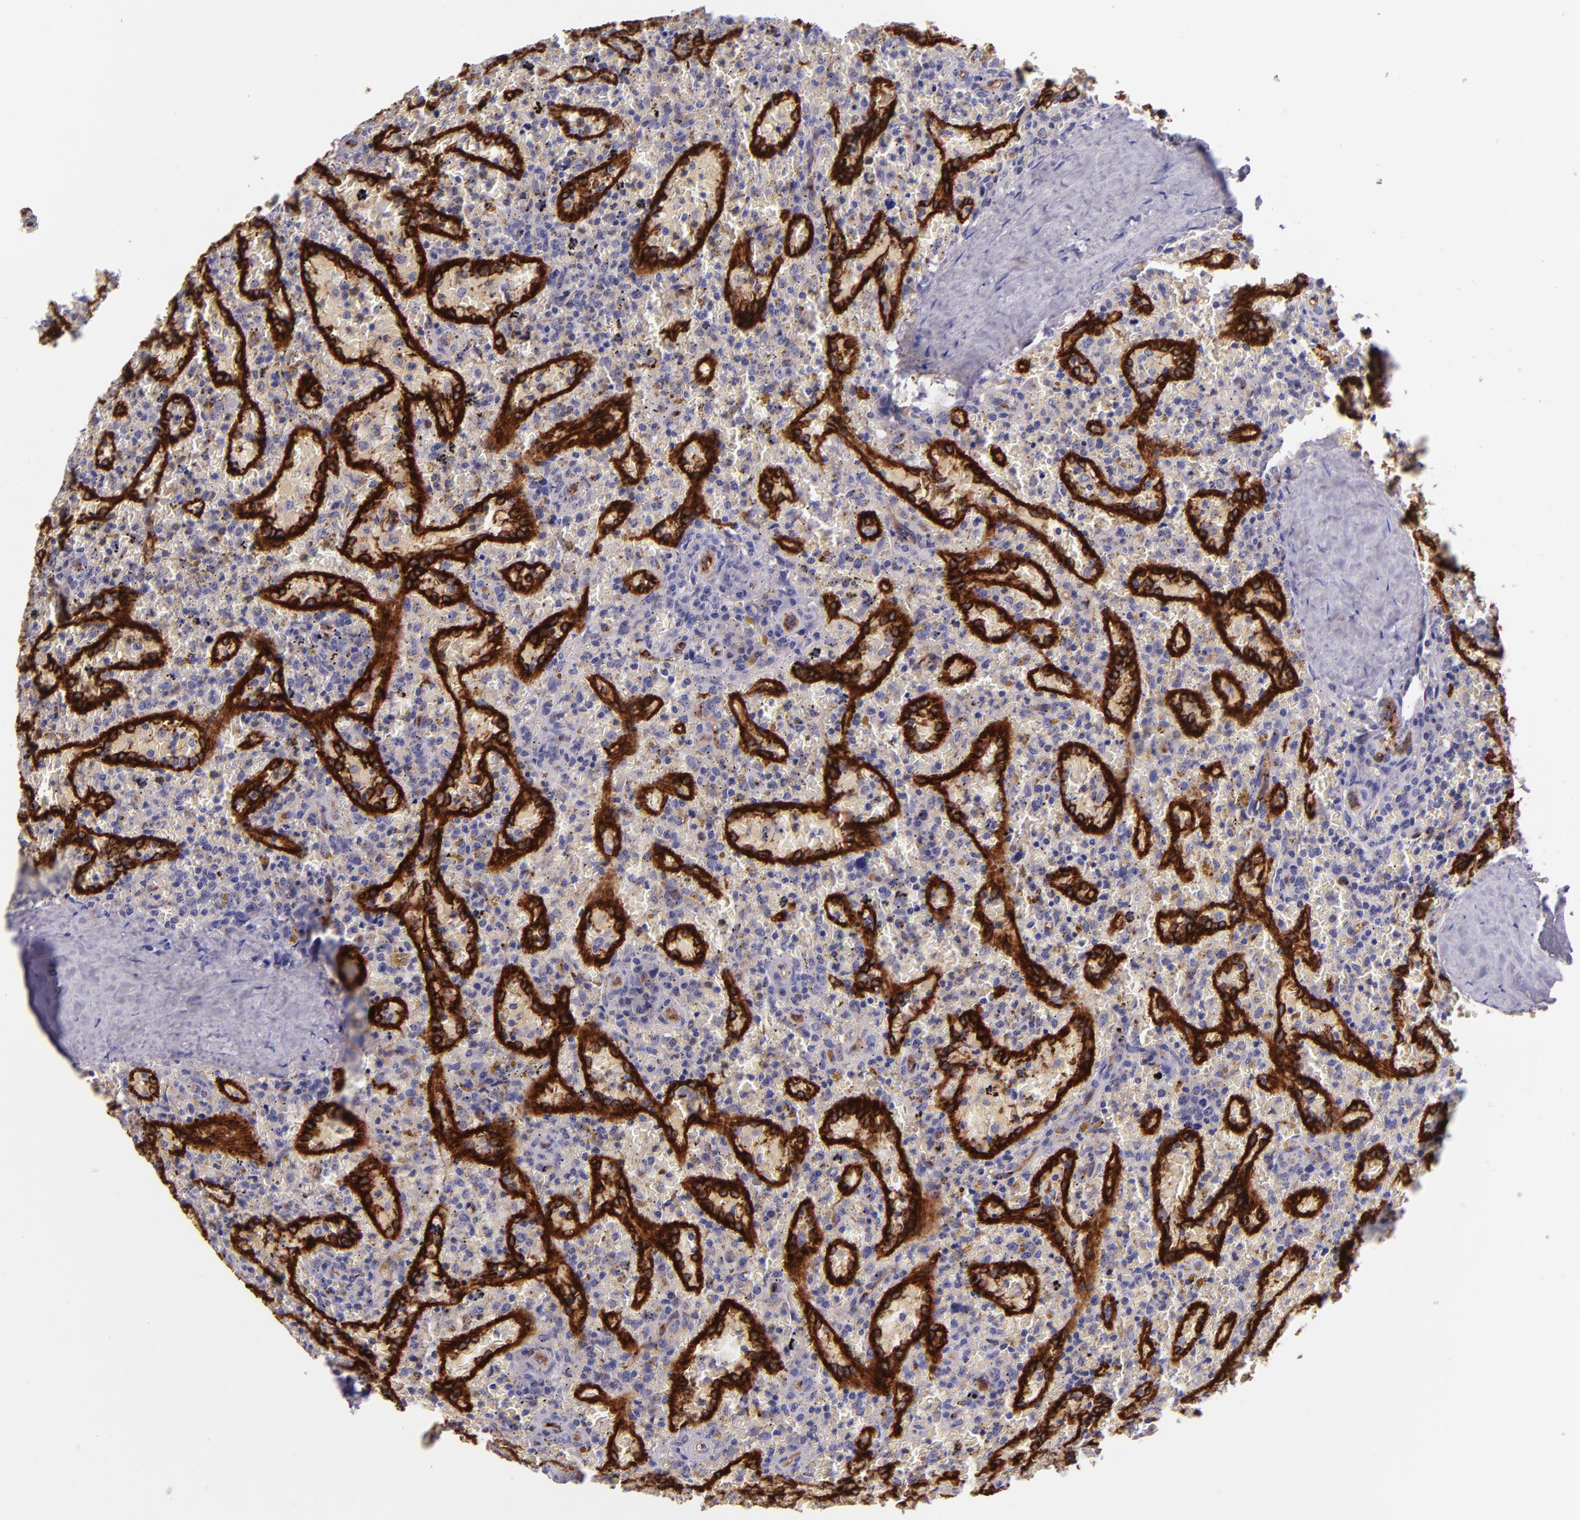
{"staining": {"intensity": "negative", "quantity": "none", "location": "none"}, "tissue": "lymphoma", "cell_type": "Tumor cells", "image_type": "cancer", "snomed": [{"axis": "morphology", "description": "Malignant lymphoma, non-Hodgkin's type, High grade"}, {"axis": "topography", "description": "Spleen"}, {"axis": "topography", "description": "Lymph node"}], "caption": "Immunohistochemistry of human malignant lymphoma, non-Hodgkin's type (high-grade) shows no positivity in tumor cells.", "gene": "NOS3", "patient": {"sex": "female", "age": 70}}